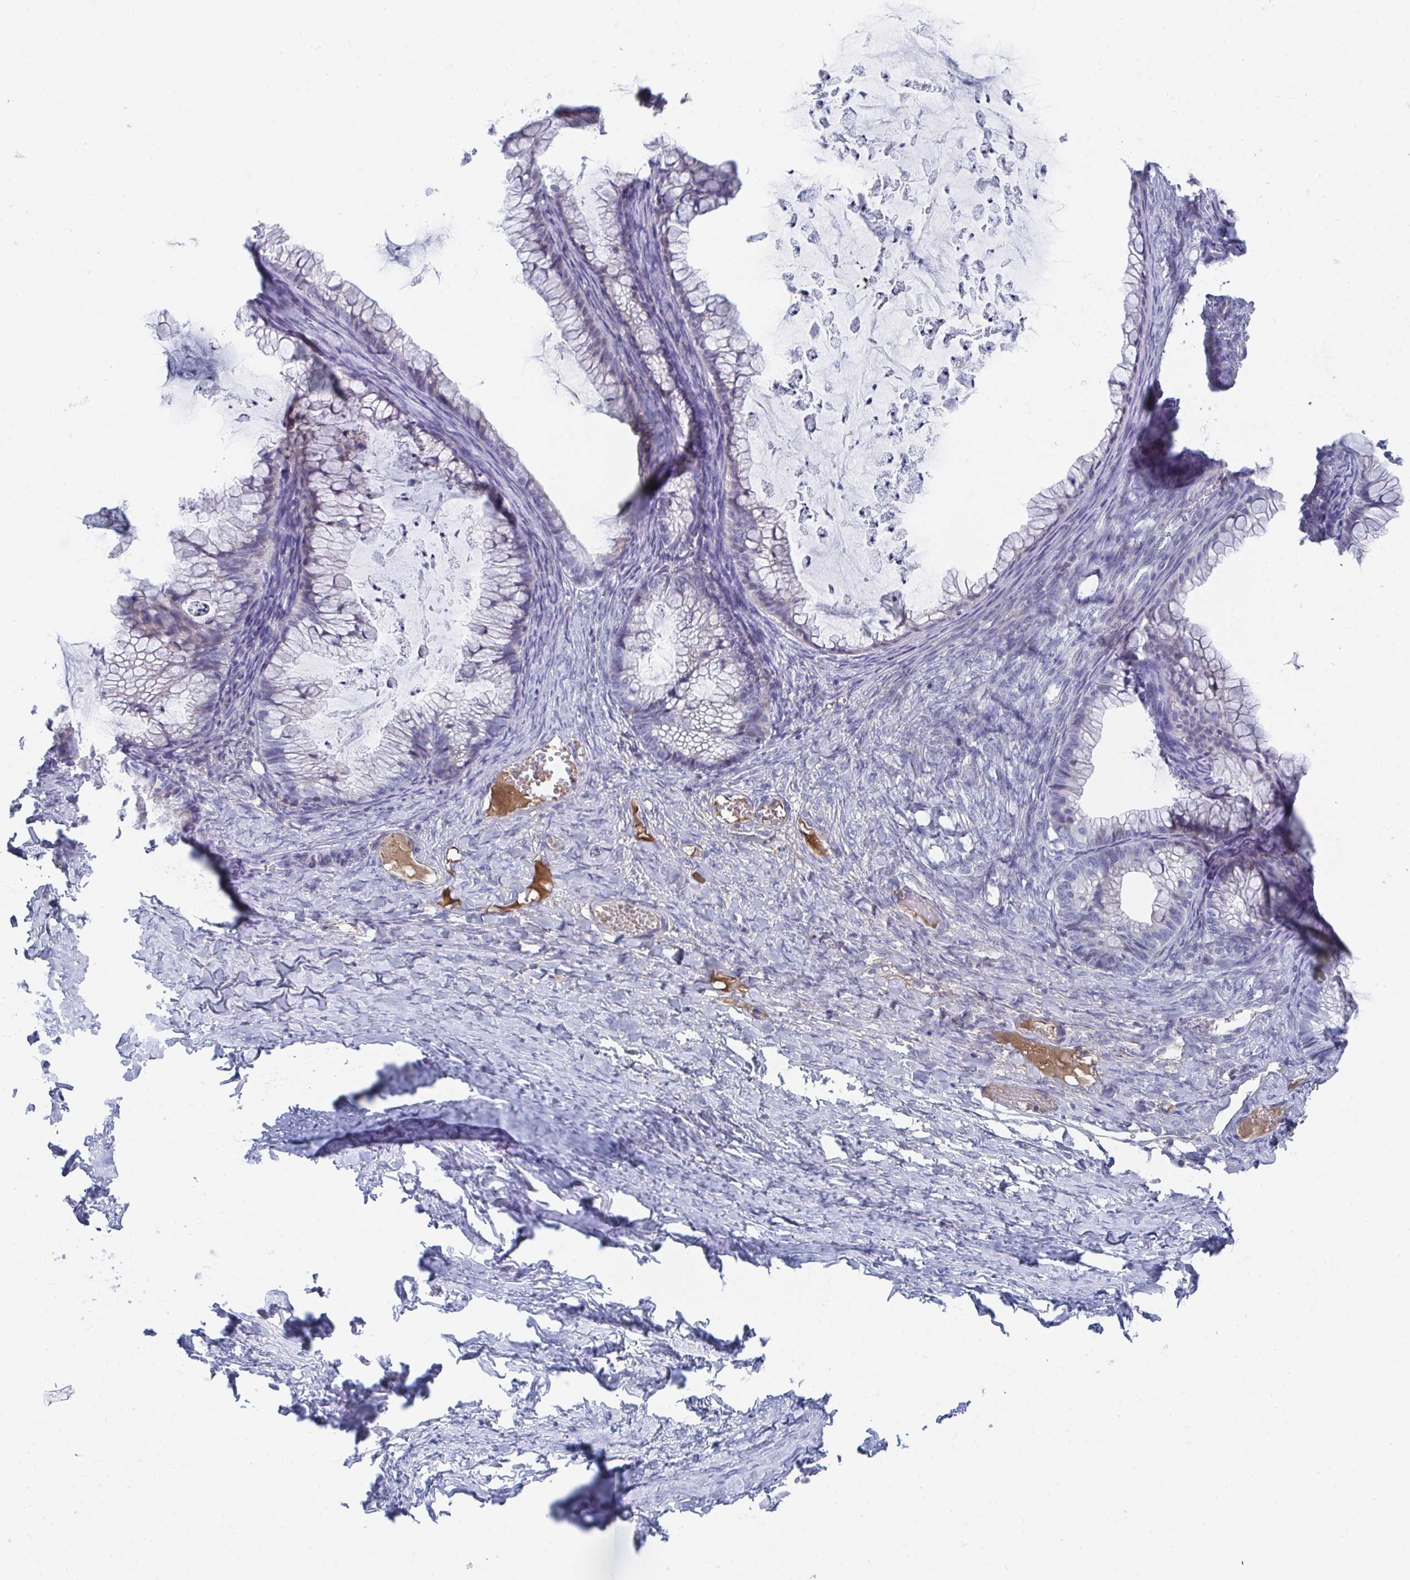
{"staining": {"intensity": "negative", "quantity": "none", "location": "none"}, "tissue": "ovarian cancer", "cell_type": "Tumor cells", "image_type": "cancer", "snomed": [{"axis": "morphology", "description": "Cystadenocarcinoma, mucinous, NOS"}, {"axis": "topography", "description": "Ovary"}], "caption": "Immunohistochemistry of ovarian mucinous cystadenocarcinoma shows no staining in tumor cells.", "gene": "TNFAIP6", "patient": {"sex": "female", "age": 35}}